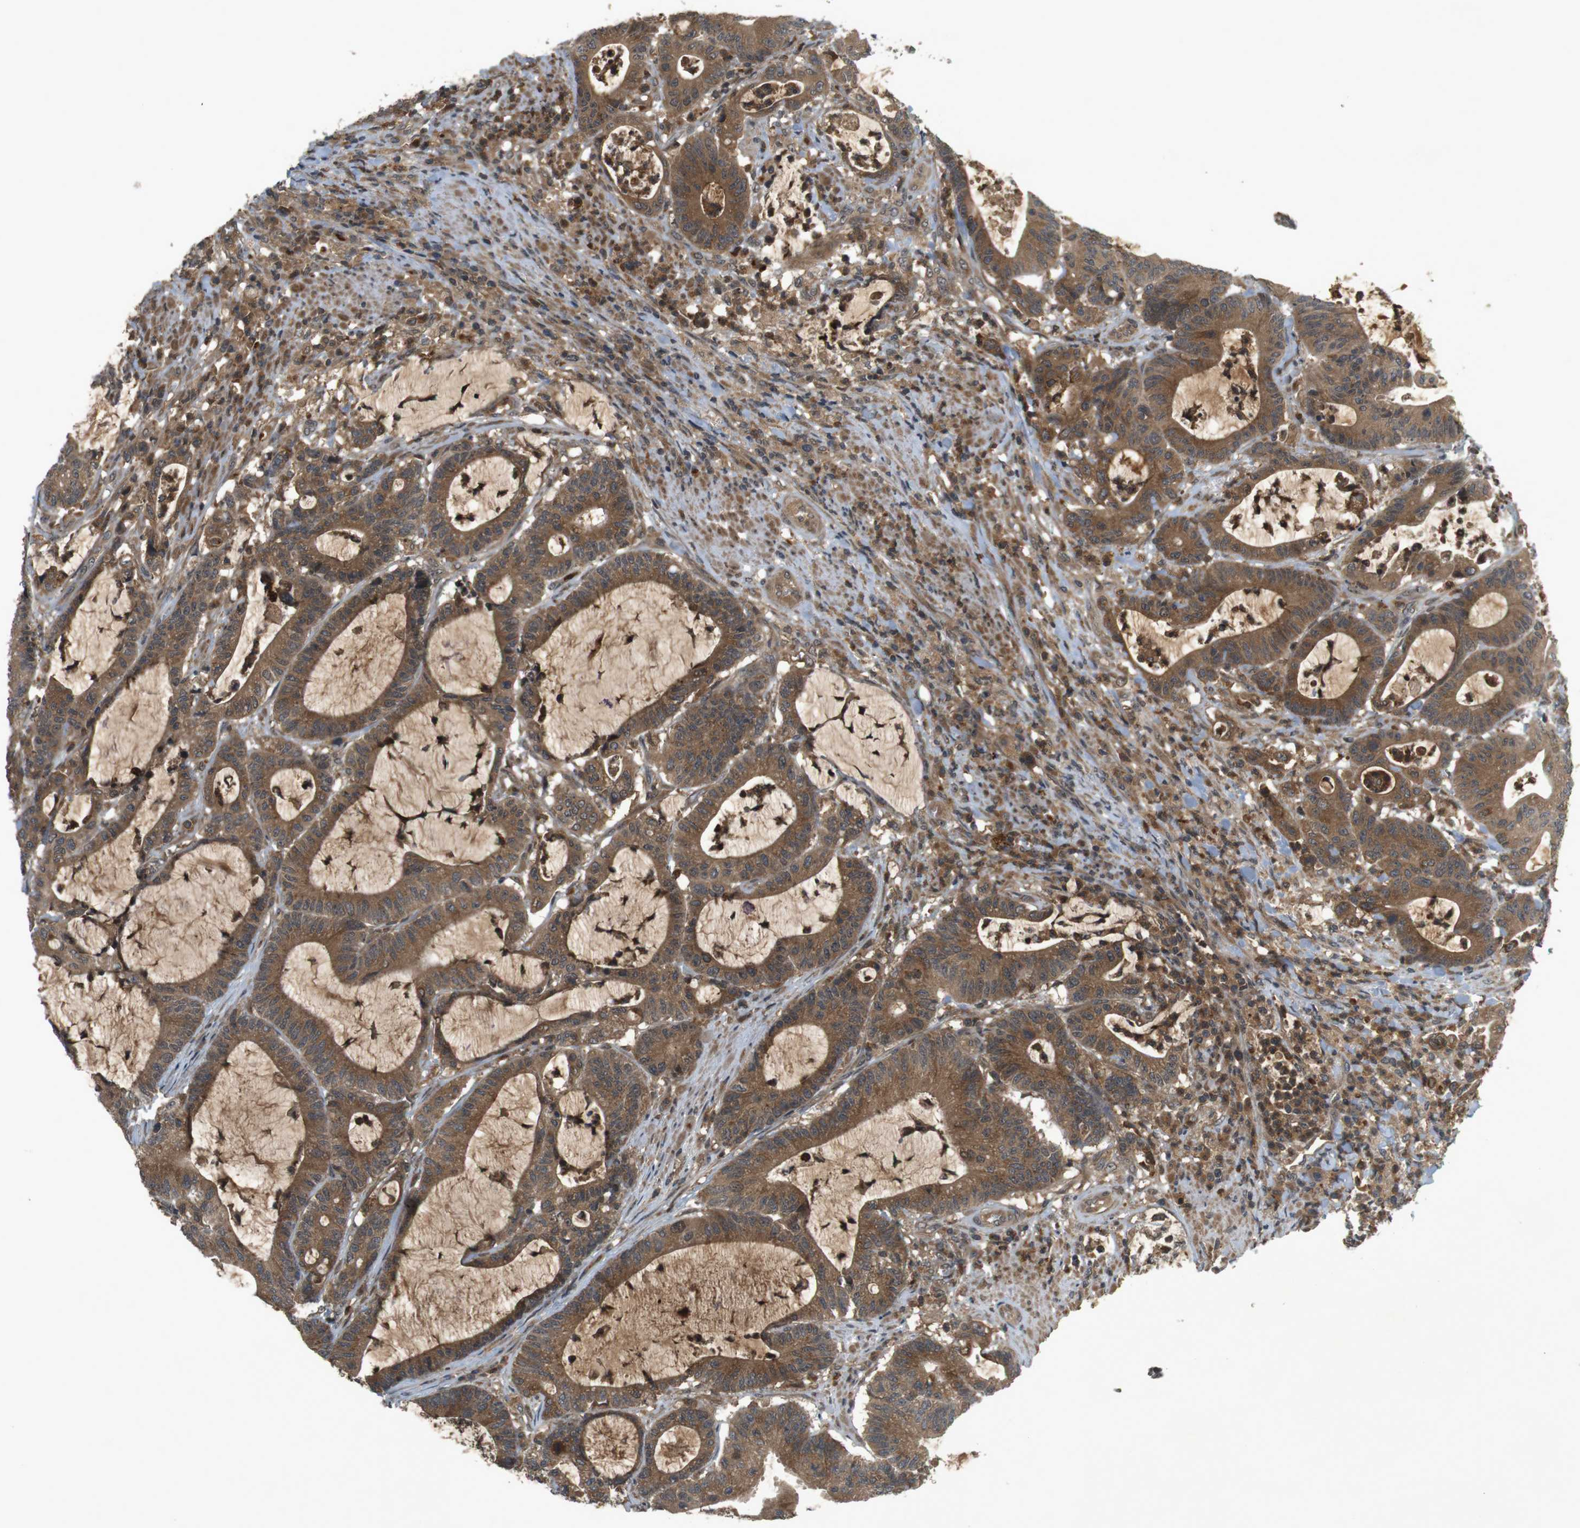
{"staining": {"intensity": "moderate", "quantity": ">75%", "location": "cytoplasmic/membranous"}, "tissue": "colorectal cancer", "cell_type": "Tumor cells", "image_type": "cancer", "snomed": [{"axis": "morphology", "description": "Adenocarcinoma, NOS"}, {"axis": "topography", "description": "Colon"}], "caption": "Protein expression analysis of colorectal cancer displays moderate cytoplasmic/membranous positivity in approximately >75% of tumor cells.", "gene": "NFKBIE", "patient": {"sex": "female", "age": 84}}